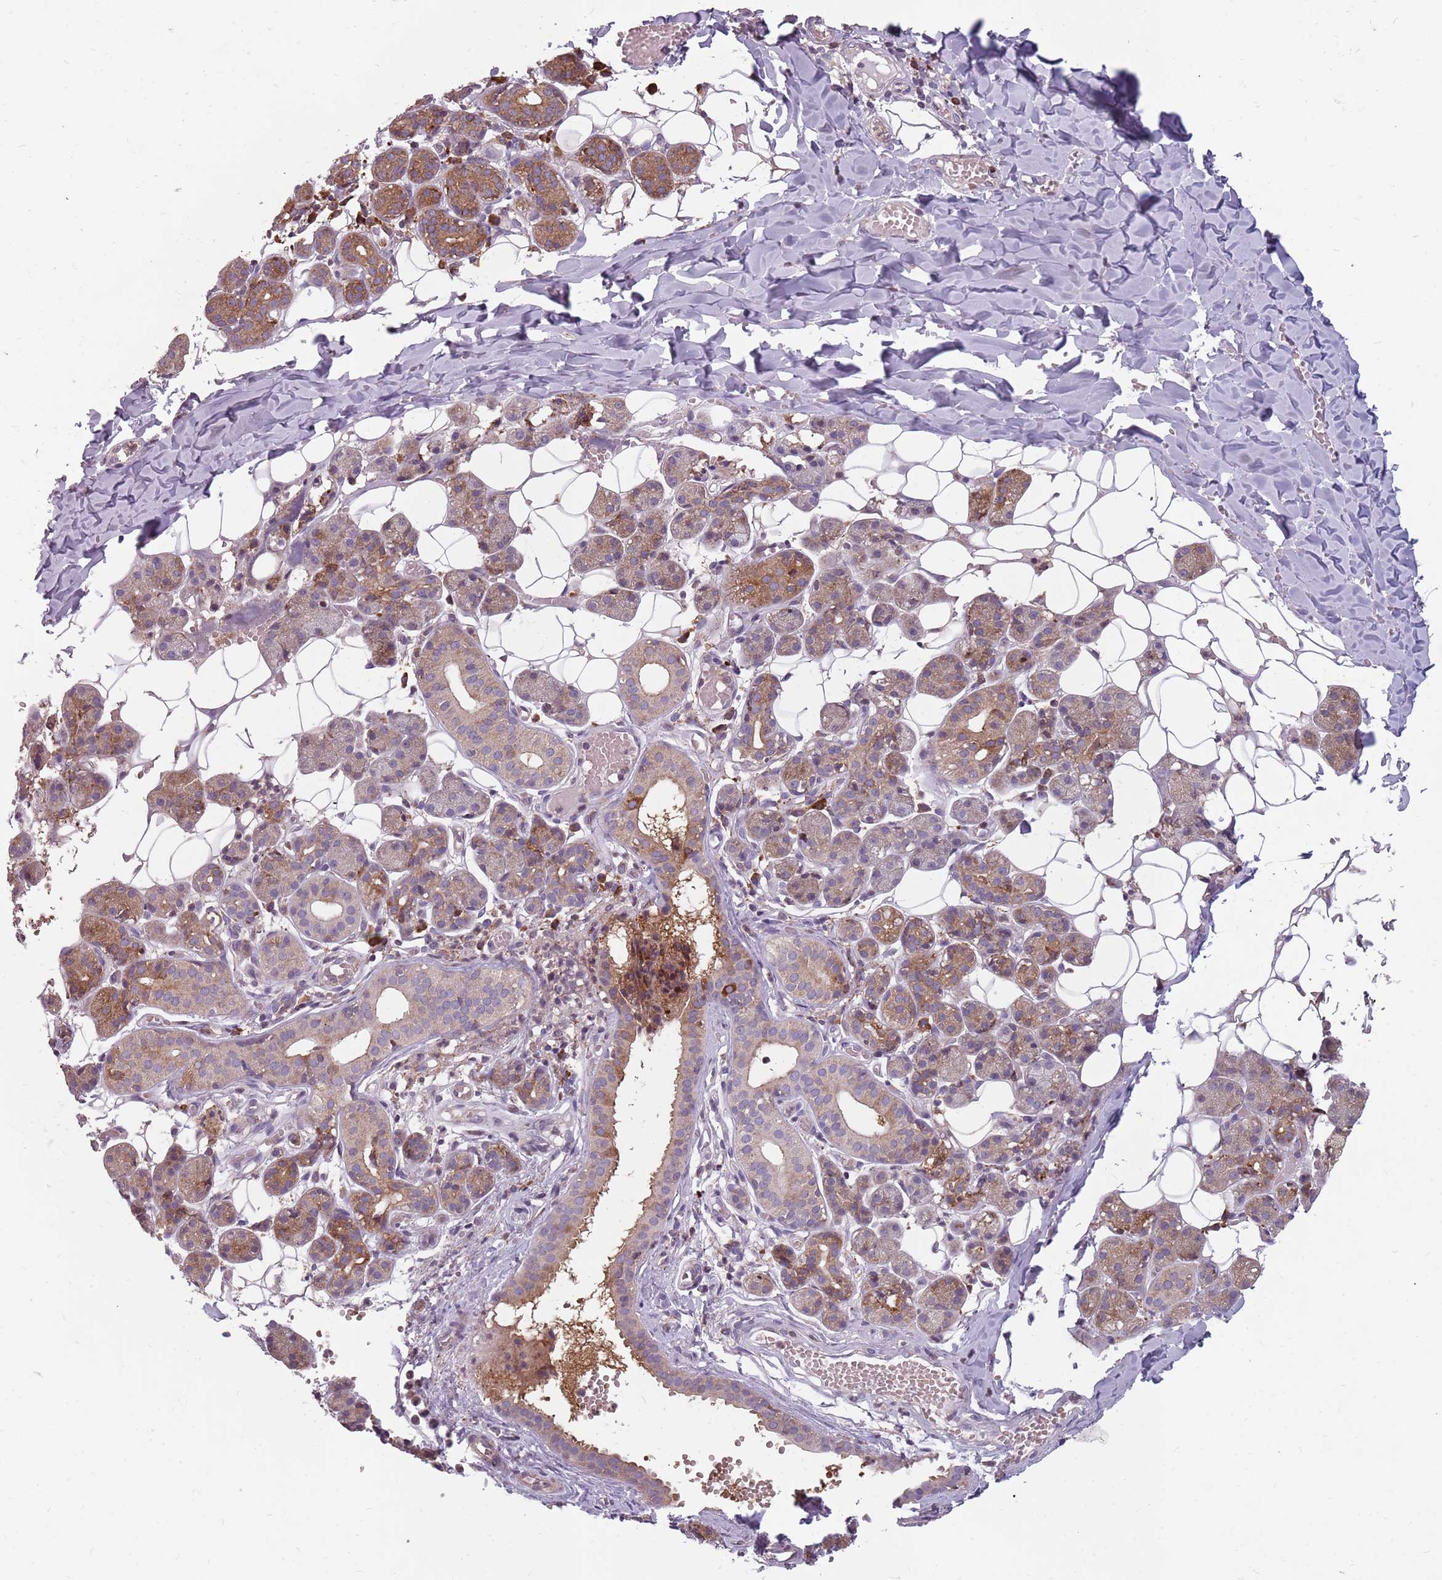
{"staining": {"intensity": "moderate", "quantity": ">75%", "location": "cytoplasmic/membranous"}, "tissue": "salivary gland", "cell_type": "Glandular cells", "image_type": "normal", "snomed": [{"axis": "morphology", "description": "Normal tissue, NOS"}, {"axis": "topography", "description": "Salivary gland"}], "caption": "IHC (DAB (3,3'-diaminobenzidine)) staining of unremarkable salivary gland shows moderate cytoplasmic/membranous protein expression in about >75% of glandular cells.", "gene": "NME4", "patient": {"sex": "female", "age": 33}}